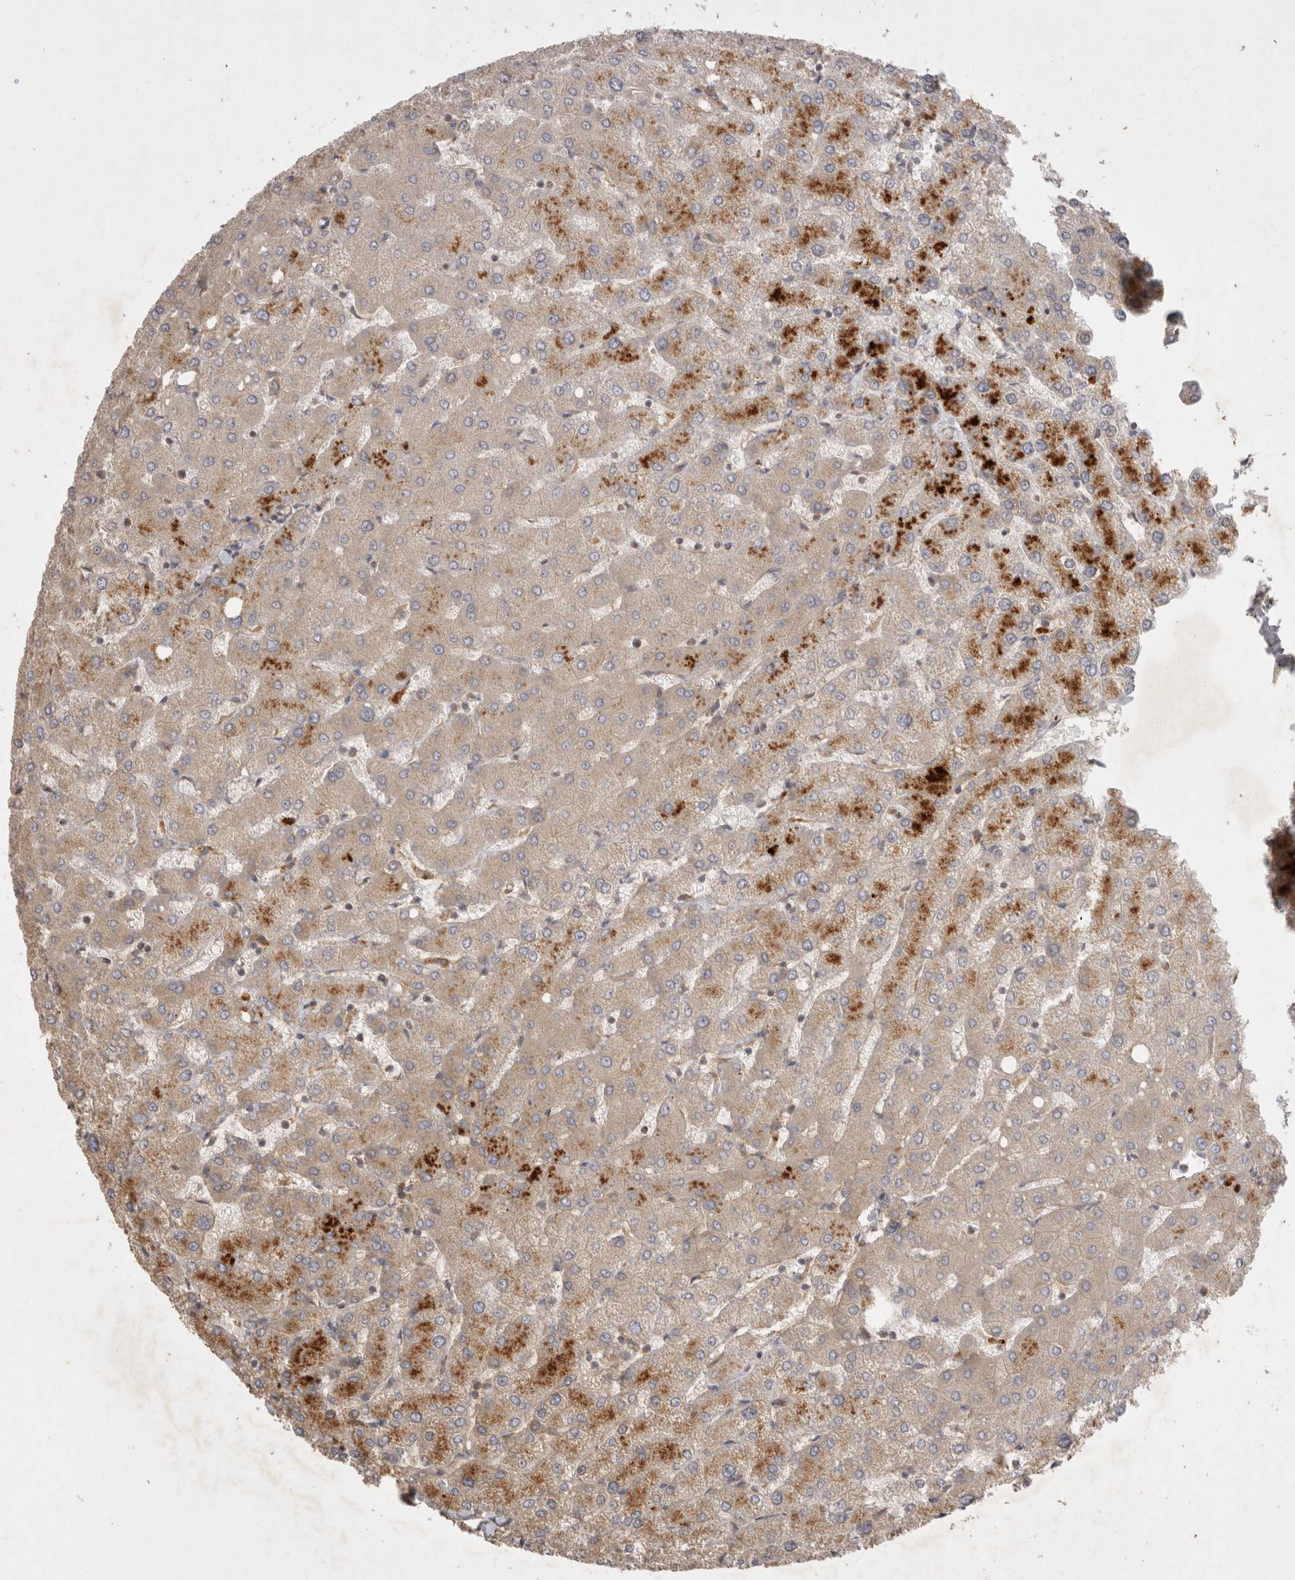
{"staining": {"intensity": "weak", "quantity": "<25%", "location": "cytoplasmic/membranous"}, "tissue": "liver", "cell_type": "Cholangiocytes", "image_type": "normal", "snomed": [{"axis": "morphology", "description": "Normal tissue, NOS"}, {"axis": "topography", "description": "Liver"}], "caption": "Unremarkable liver was stained to show a protein in brown. There is no significant positivity in cholangiocytes. (DAB IHC, high magnification).", "gene": "PPP1R42", "patient": {"sex": "female", "age": 54}}